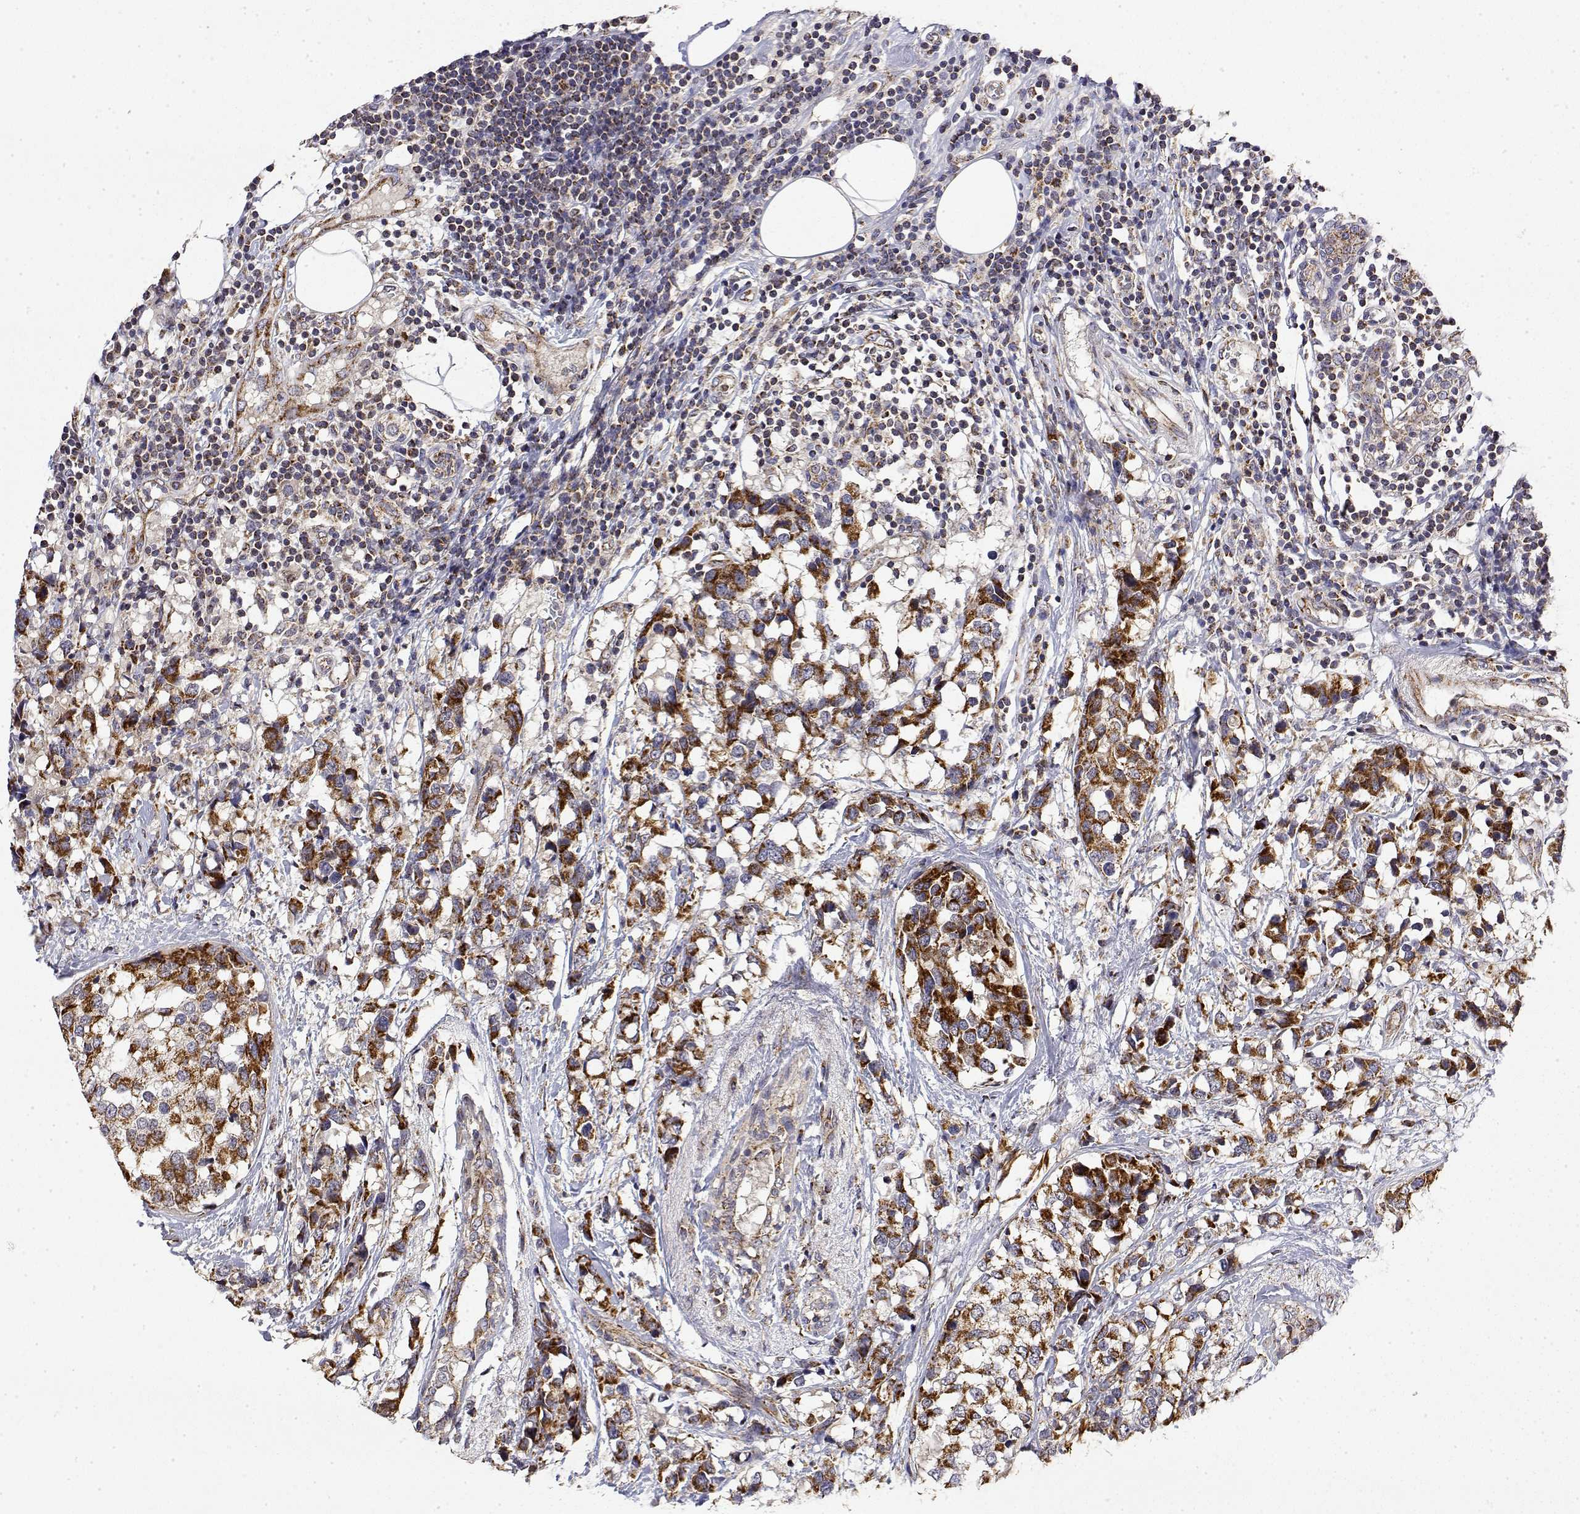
{"staining": {"intensity": "strong", "quantity": ">75%", "location": "cytoplasmic/membranous"}, "tissue": "breast cancer", "cell_type": "Tumor cells", "image_type": "cancer", "snomed": [{"axis": "morphology", "description": "Lobular carcinoma"}, {"axis": "topography", "description": "Breast"}], "caption": "Lobular carcinoma (breast) tissue demonstrates strong cytoplasmic/membranous positivity in about >75% of tumor cells, visualized by immunohistochemistry.", "gene": "GADD45GIP1", "patient": {"sex": "female", "age": 59}}